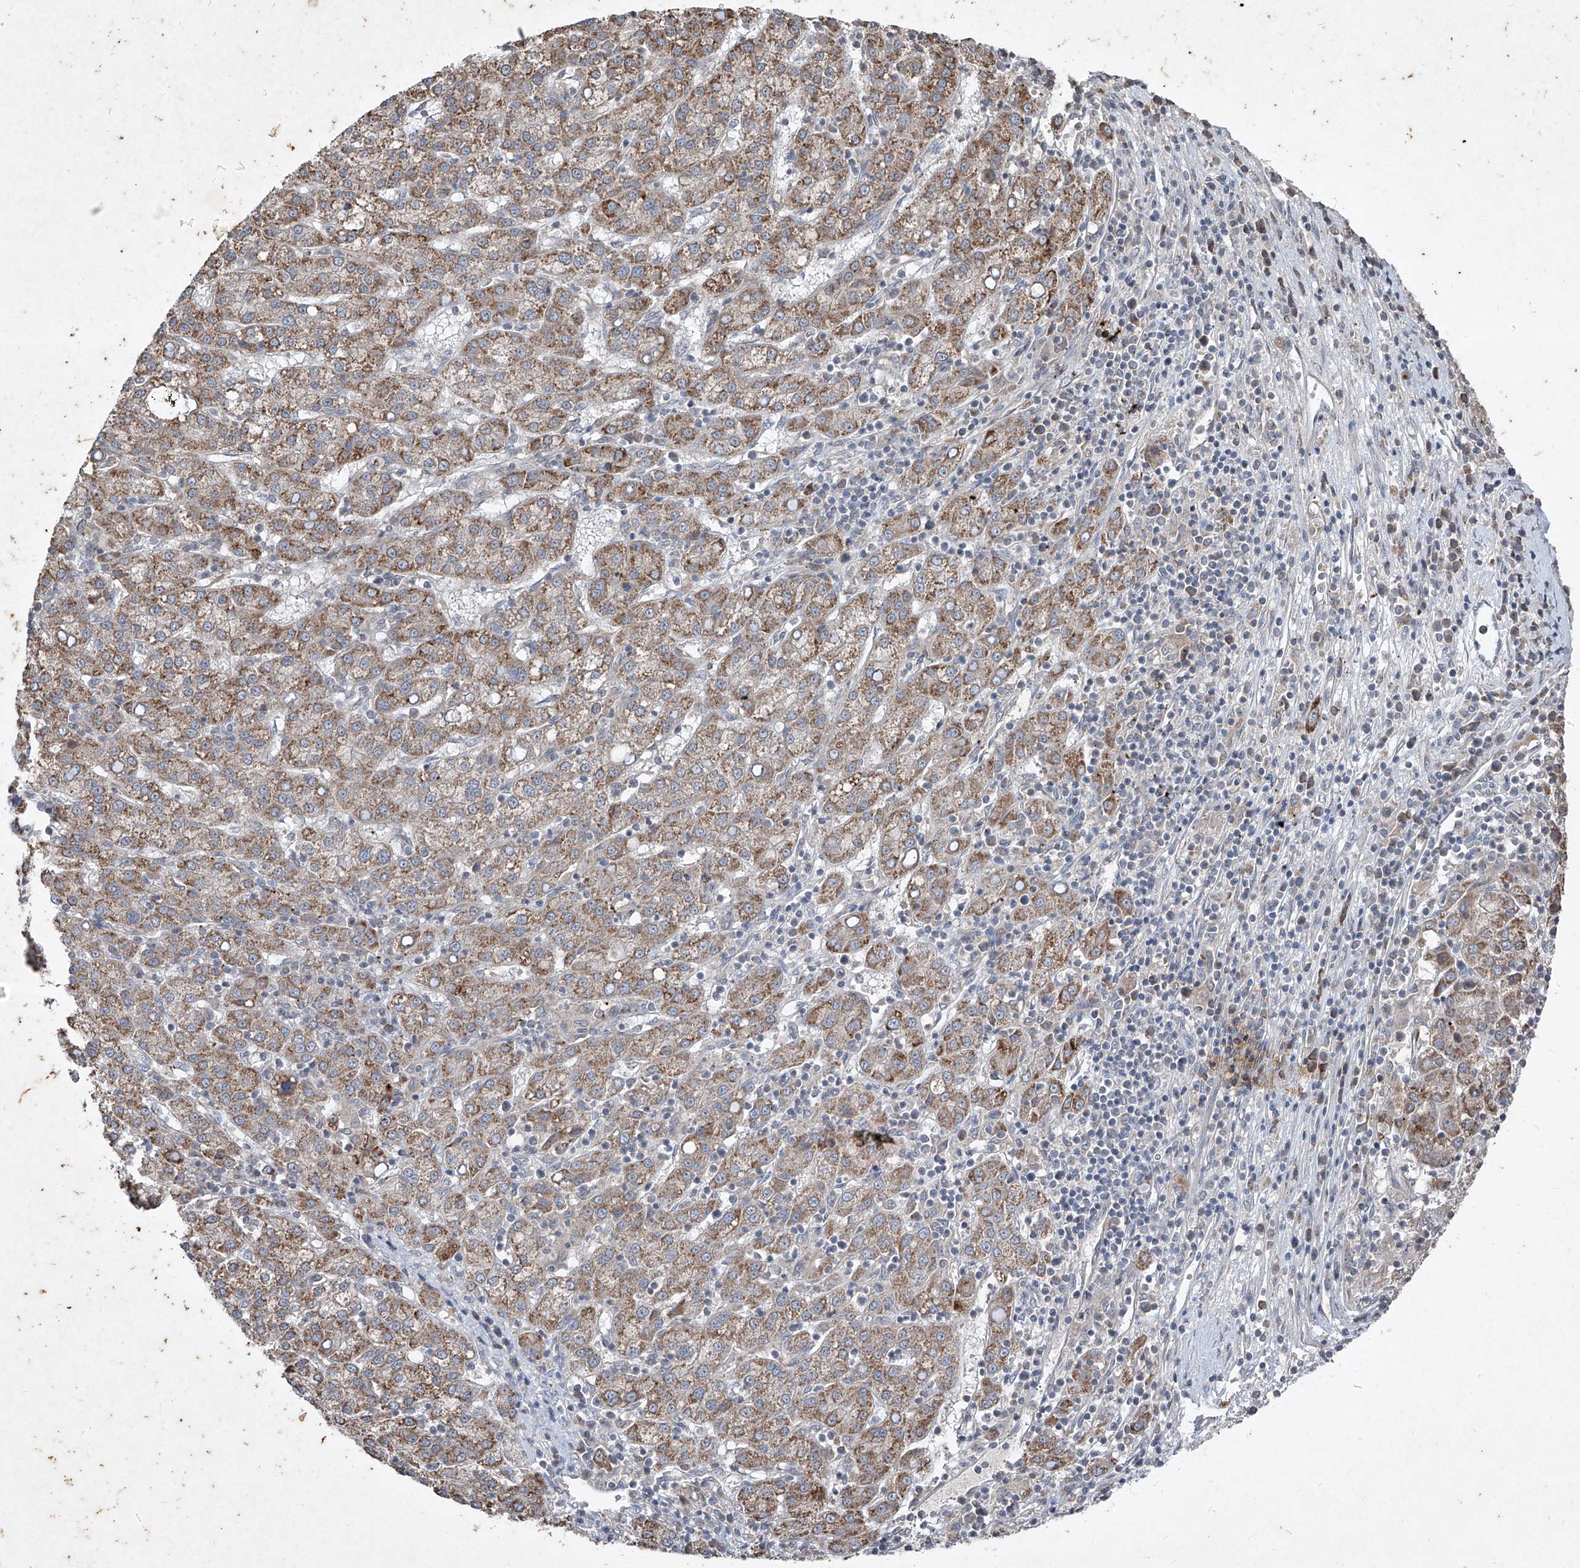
{"staining": {"intensity": "moderate", "quantity": ">75%", "location": "cytoplasmic/membranous"}, "tissue": "liver cancer", "cell_type": "Tumor cells", "image_type": "cancer", "snomed": [{"axis": "morphology", "description": "Carcinoma, Hepatocellular, NOS"}, {"axis": "topography", "description": "Liver"}], "caption": "Tumor cells reveal medium levels of moderate cytoplasmic/membranous expression in about >75% of cells in liver cancer (hepatocellular carcinoma). The staining was performed using DAB (3,3'-diaminobenzidine) to visualize the protein expression in brown, while the nuclei were stained in blue with hematoxylin (Magnification: 20x).", "gene": "ABCD3", "patient": {"sex": "female", "age": 58}}